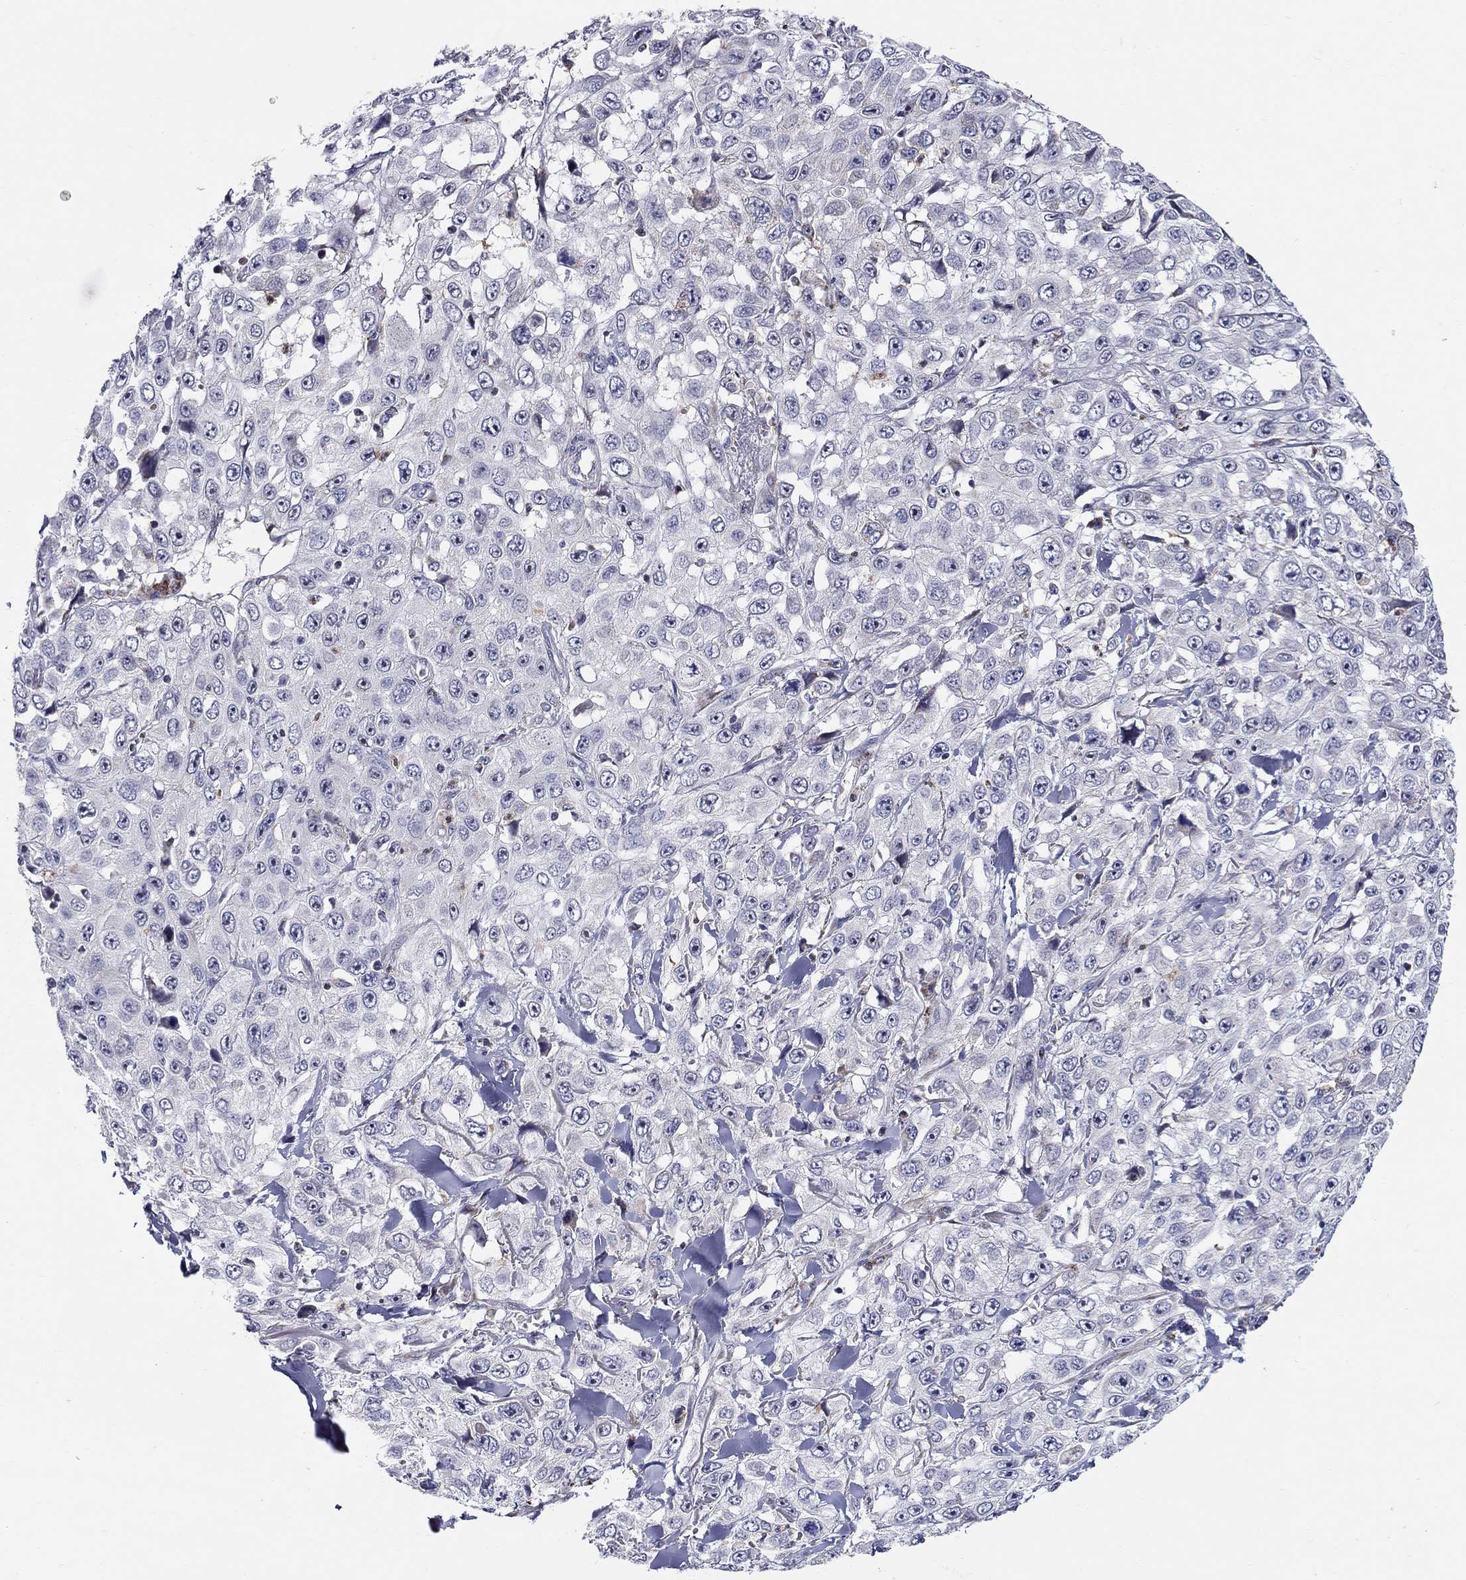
{"staining": {"intensity": "negative", "quantity": "none", "location": "none"}, "tissue": "skin cancer", "cell_type": "Tumor cells", "image_type": "cancer", "snomed": [{"axis": "morphology", "description": "Squamous cell carcinoma, NOS"}, {"axis": "topography", "description": "Skin"}], "caption": "This is an immunohistochemistry (IHC) histopathology image of human skin squamous cell carcinoma. There is no positivity in tumor cells.", "gene": "HMX2", "patient": {"sex": "male", "age": 82}}